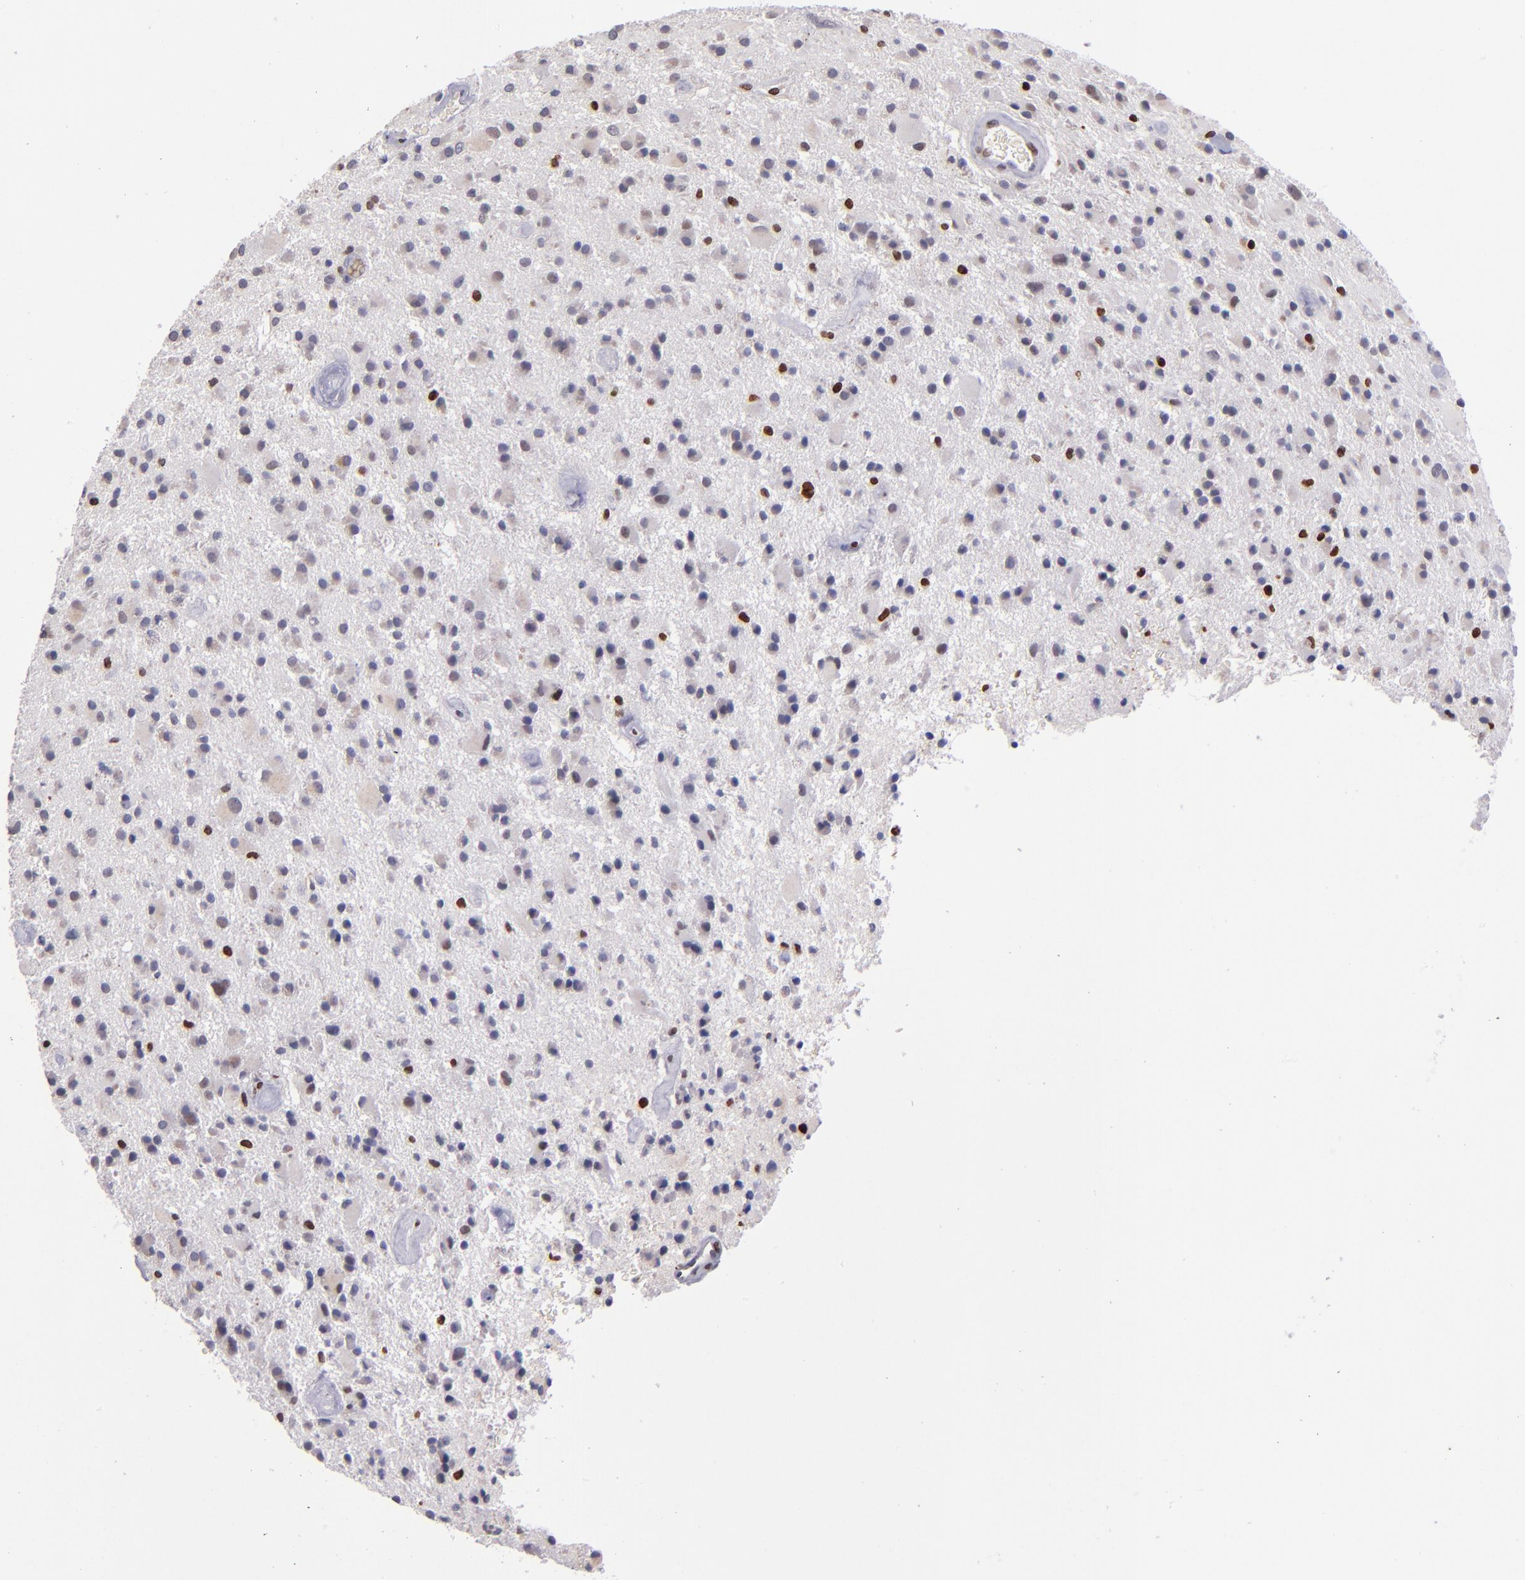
{"staining": {"intensity": "weak", "quantity": "<25%", "location": "nuclear"}, "tissue": "glioma", "cell_type": "Tumor cells", "image_type": "cancer", "snomed": [{"axis": "morphology", "description": "Glioma, malignant, Low grade"}, {"axis": "topography", "description": "Brain"}], "caption": "DAB (3,3'-diaminobenzidine) immunohistochemical staining of malignant glioma (low-grade) shows no significant expression in tumor cells.", "gene": "CDKL5", "patient": {"sex": "male", "age": 58}}